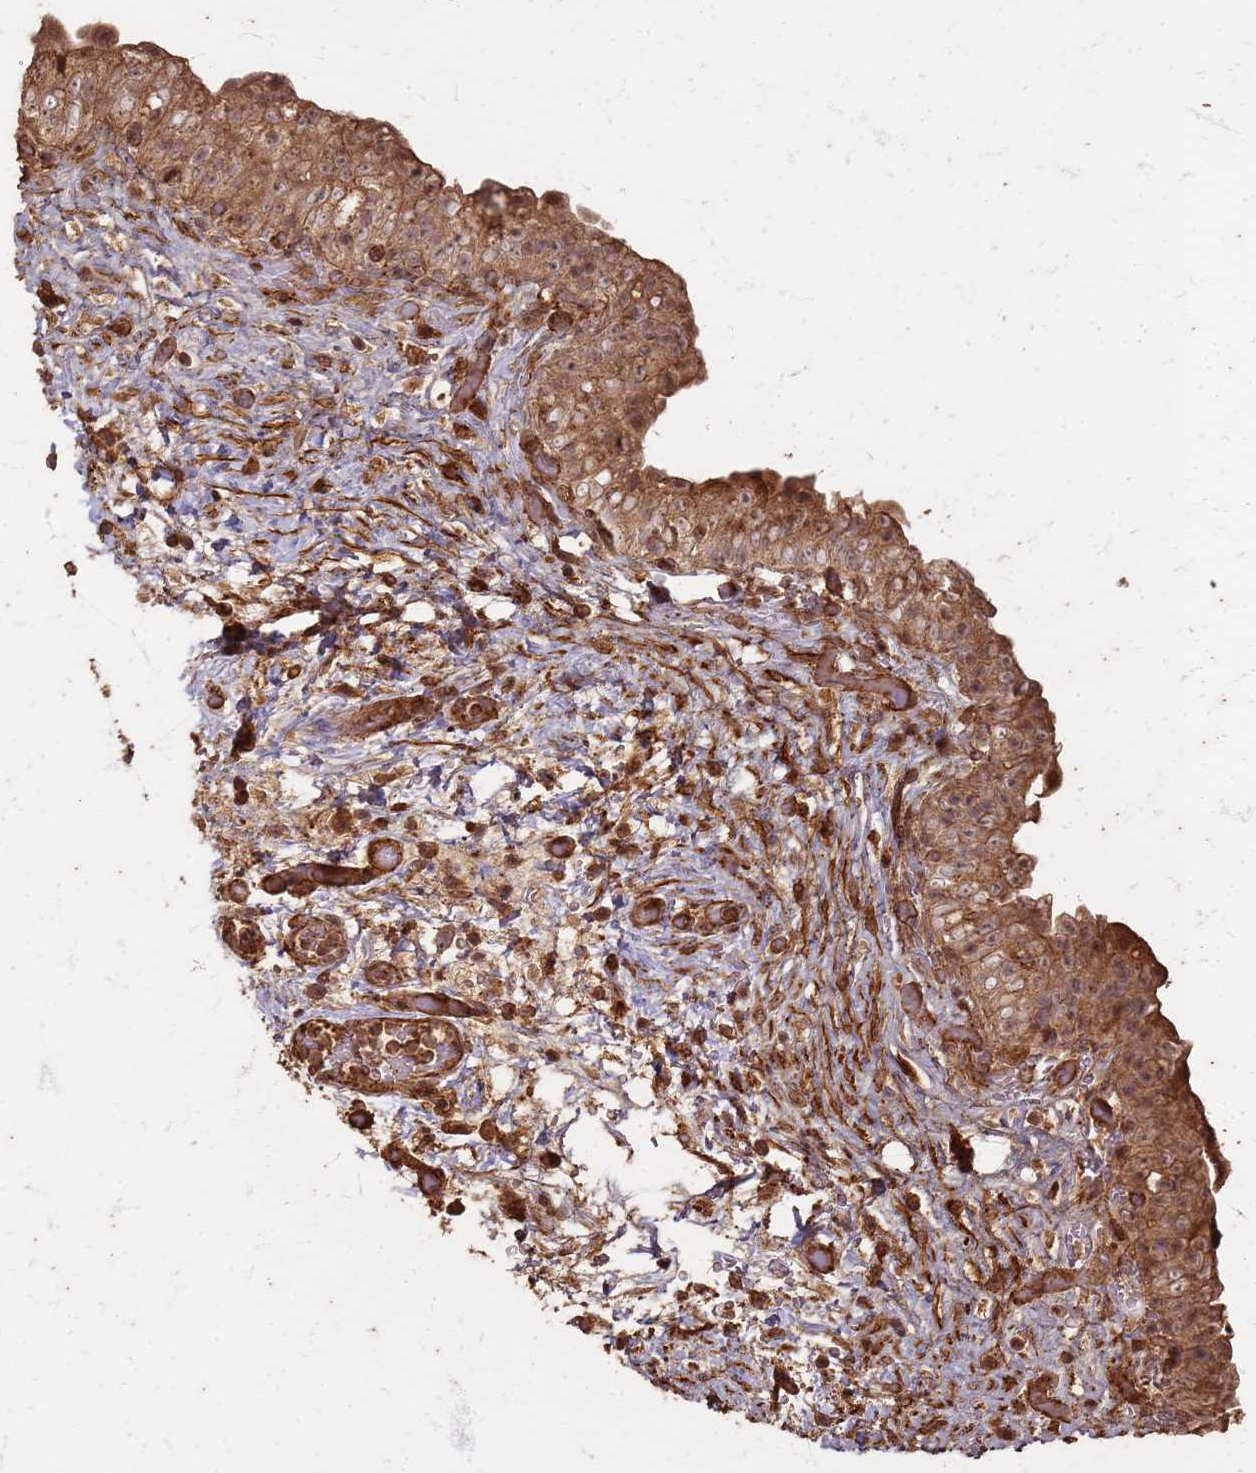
{"staining": {"intensity": "moderate", "quantity": ">75%", "location": "cytoplasmic/membranous,nuclear"}, "tissue": "urinary bladder", "cell_type": "Urothelial cells", "image_type": "normal", "snomed": [{"axis": "morphology", "description": "Normal tissue, NOS"}, {"axis": "topography", "description": "Urinary bladder"}], "caption": "A histopathology image of human urinary bladder stained for a protein displays moderate cytoplasmic/membranous,nuclear brown staining in urothelial cells.", "gene": "KIF26A", "patient": {"sex": "male", "age": 69}}